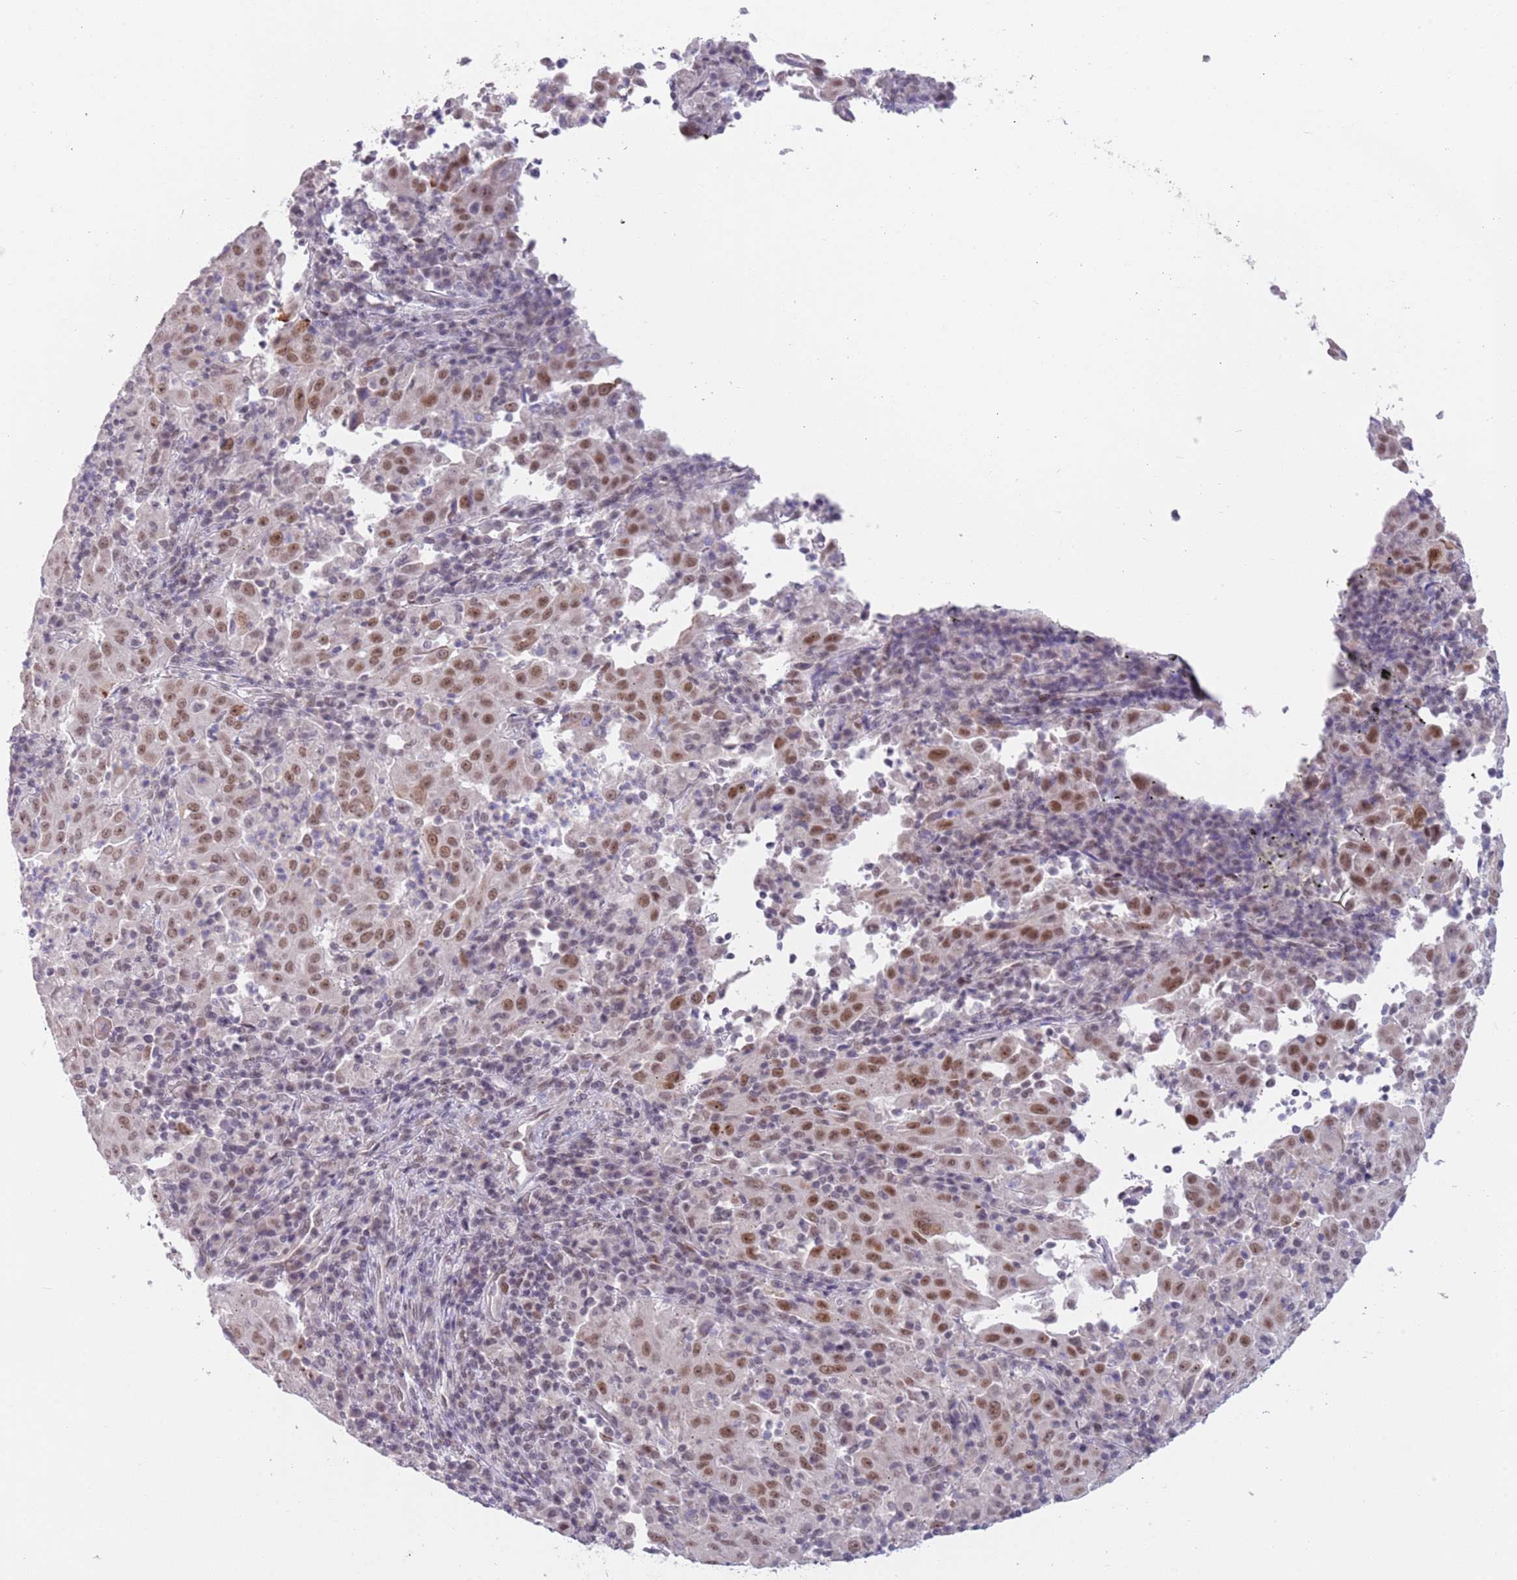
{"staining": {"intensity": "moderate", "quantity": ">75%", "location": "nuclear"}, "tissue": "pancreatic cancer", "cell_type": "Tumor cells", "image_type": "cancer", "snomed": [{"axis": "morphology", "description": "Adenocarcinoma, NOS"}, {"axis": "topography", "description": "Pancreas"}], "caption": "This histopathology image demonstrates IHC staining of pancreatic cancer, with medium moderate nuclear staining in approximately >75% of tumor cells.", "gene": "RFX1", "patient": {"sex": "male", "age": 63}}